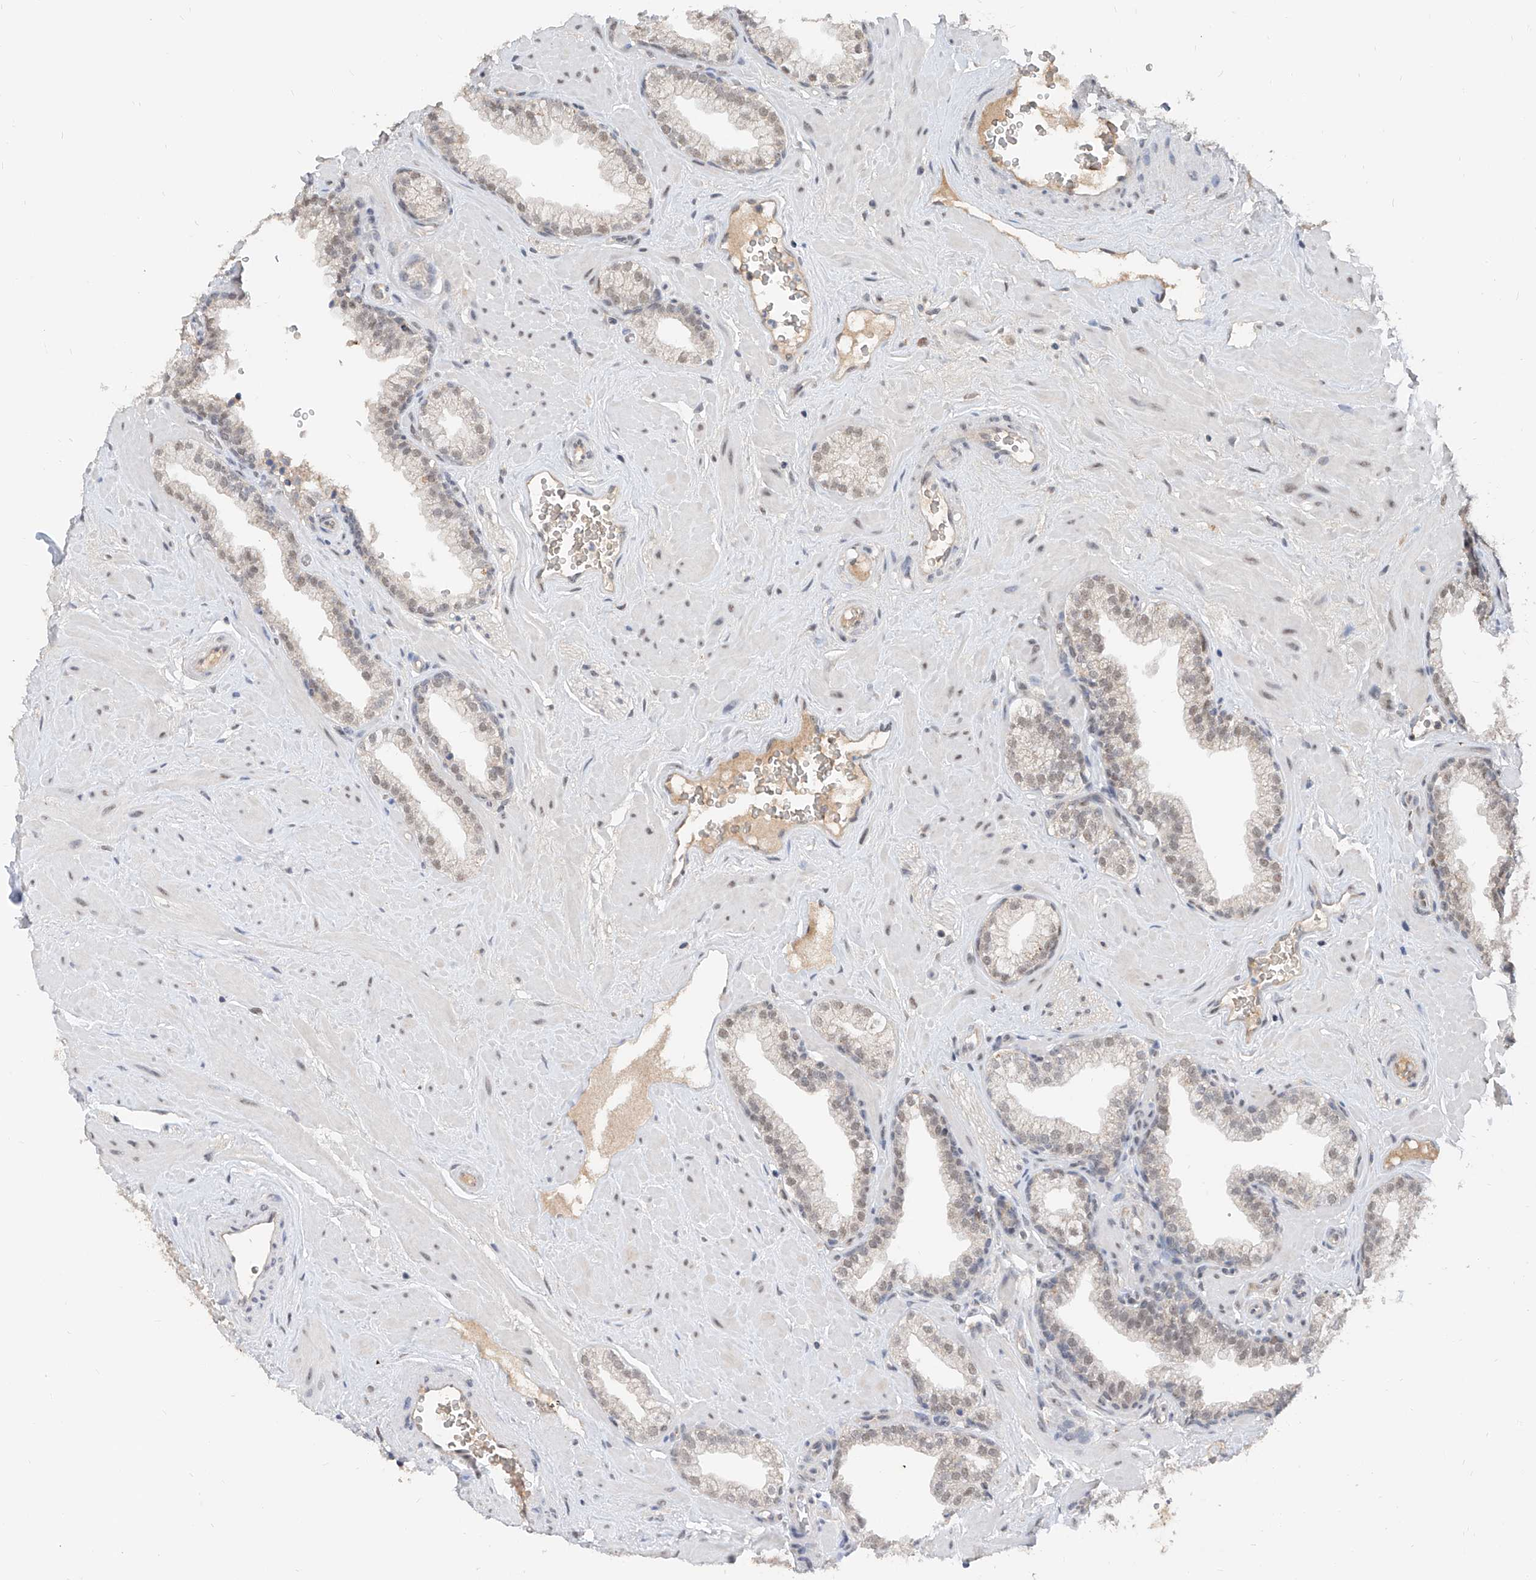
{"staining": {"intensity": "weak", "quantity": "<25%", "location": "nuclear"}, "tissue": "prostate", "cell_type": "Glandular cells", "image_type": "normal", "snomed": [{"axis": "morphology", "description": "Normal tissue, NOS"}, {"axis": "morphology", "description": "Urothelial carcinoma, Low grade"}, {"axis": "topography", "description": "Urinary bladder"}, {"axis": "topography", "description": "Prostate"}], "caption": "A high-resolution photomicrograph shows immunohistochemistry (IHC) staining of unremarkable prostate, which displays no significant expression in glandular cells. (Immunohistochemistry, brightfield microscopy, high magnification).", "gene": "CARMIL3", "patient": {"sex": "male", "age": 60}}